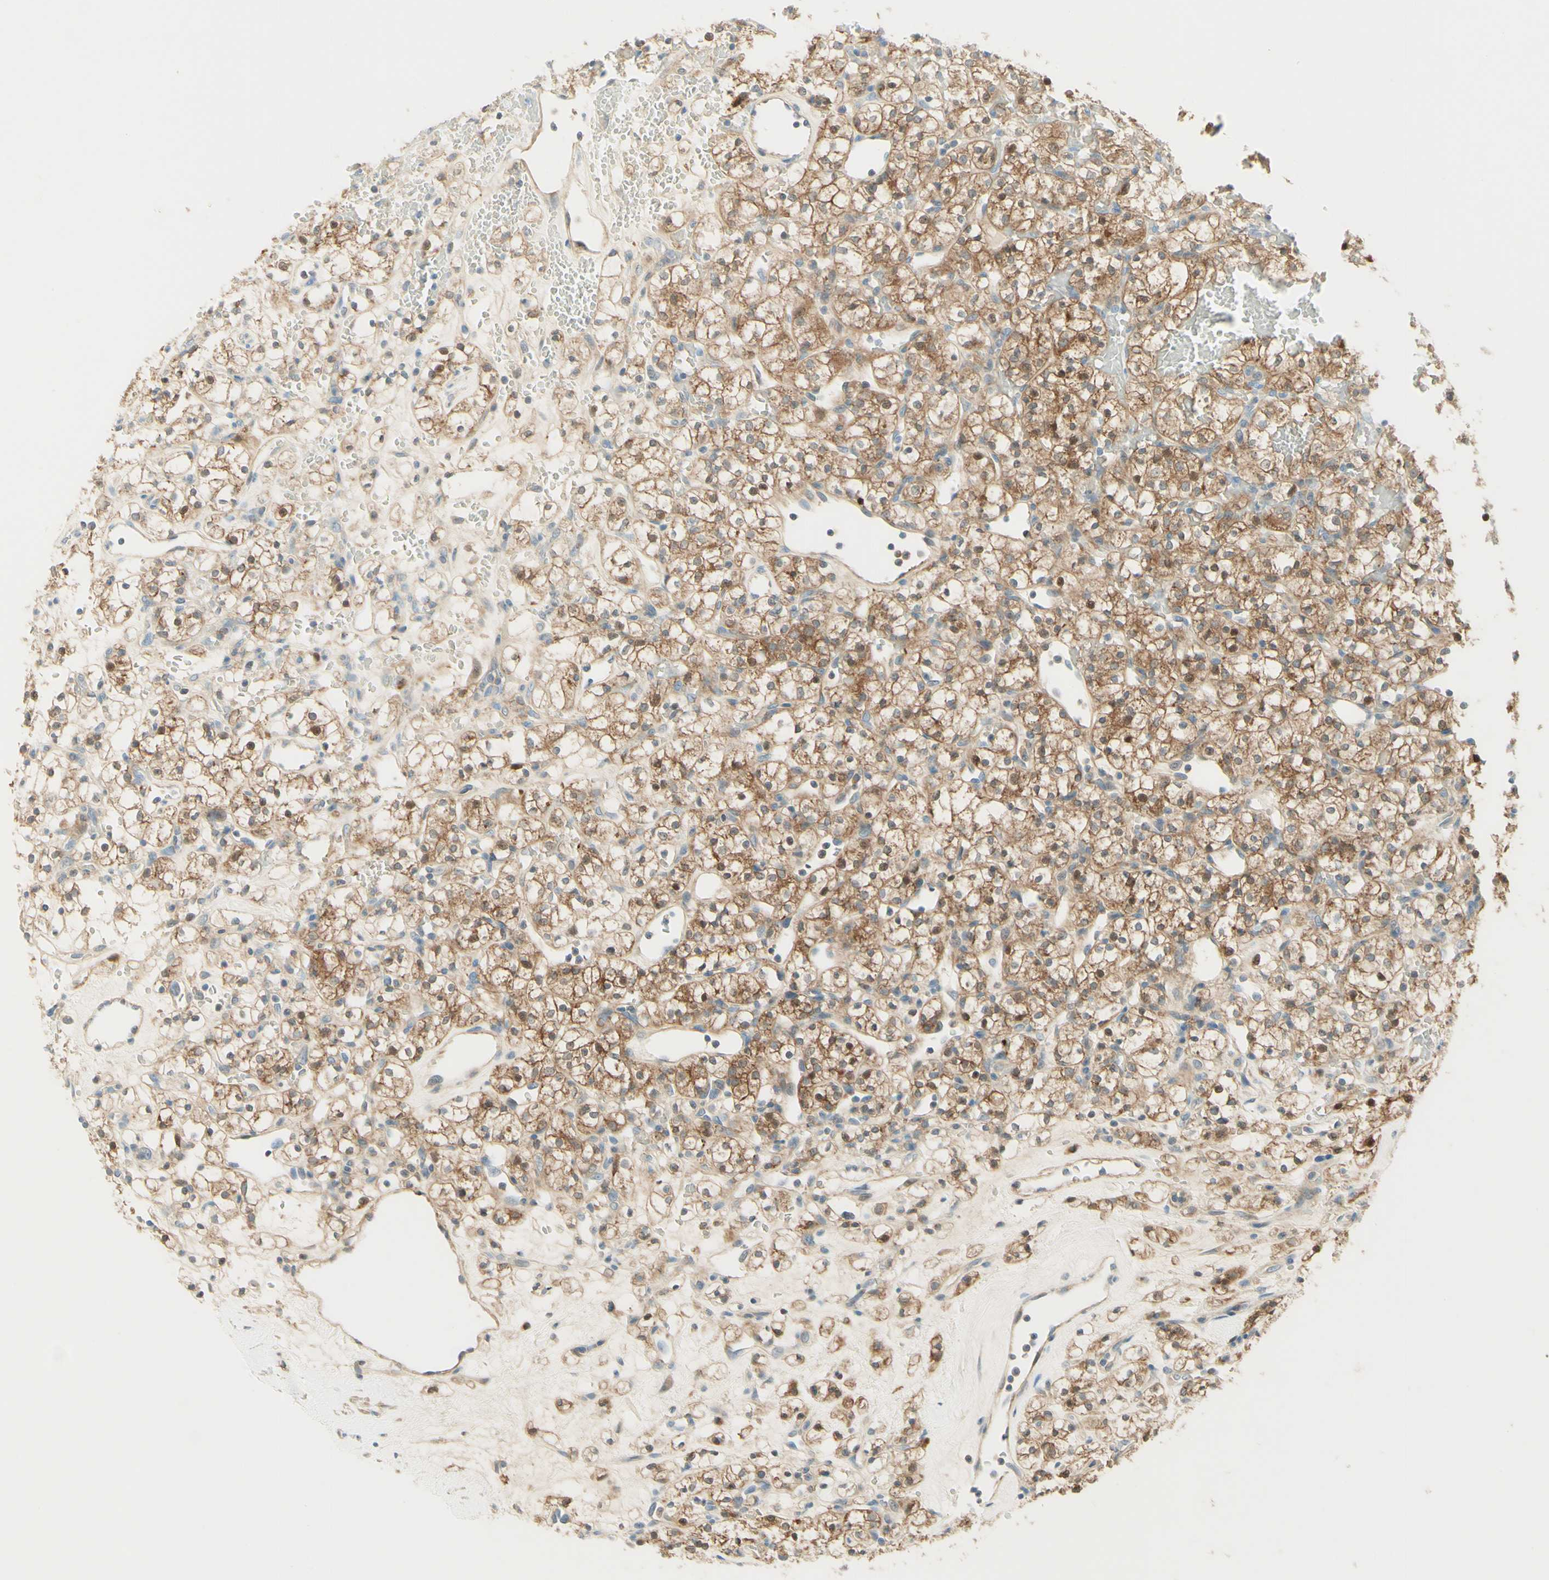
{"staining": {"intensity": "moderate", "quantity": ">75%", "location": "cytoplasmic/membranous"}, "tissue": "renal cancer", "cell_type": "Tumor cells", "image_type": "cancer", "snomed": [{"axis": "morphology", "description": "Adenocarcinoma, NOS"}, {"axis": "topography", "description": "Kidney"}], "caption": "Protein expression analysis of human renal adenocarcinoma reveals moderate cytoplasmic/membranous staining in about >75% of tumor cells.", "gene": "PROM1", "patient": {"sex": "female", "age": 60}}